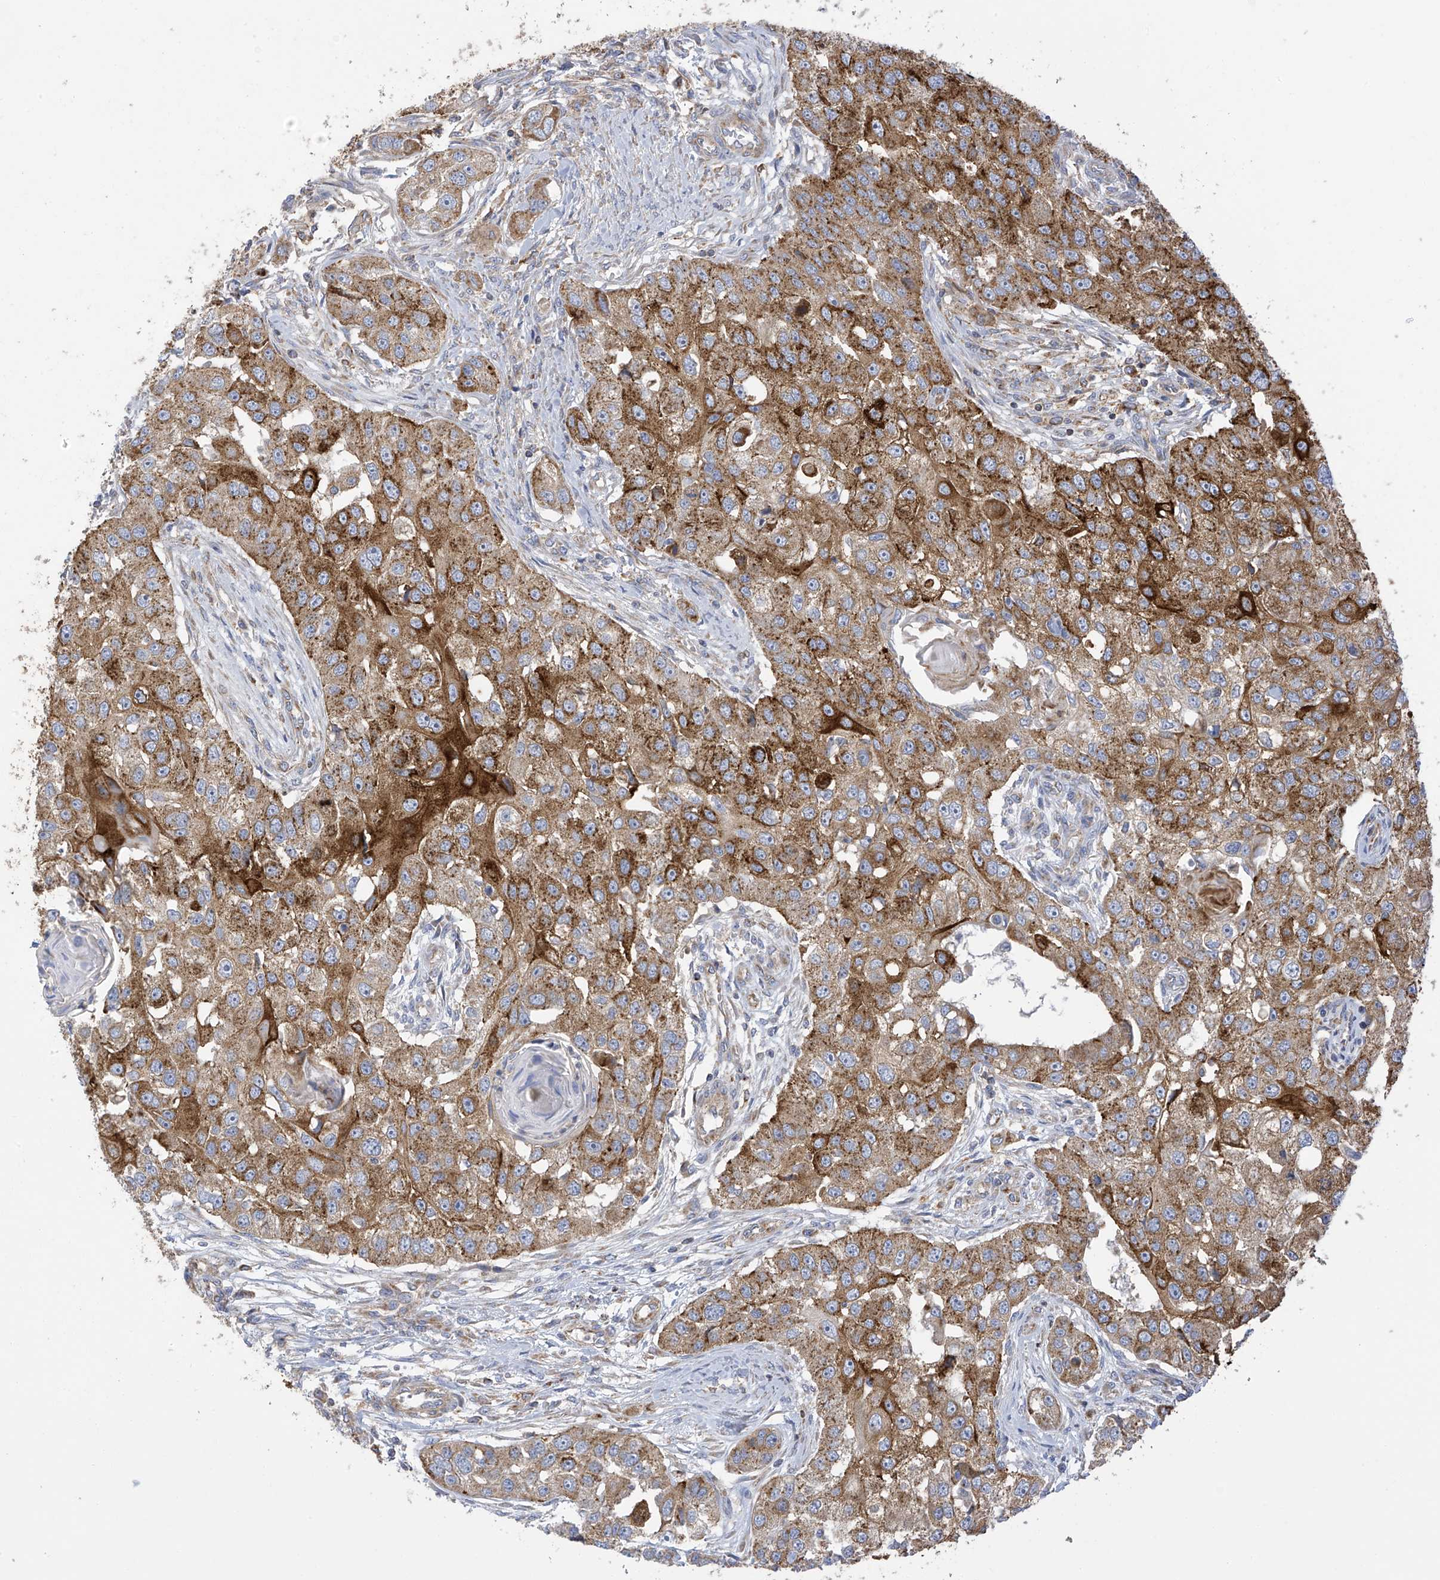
{"staining": {"intensity": "moderate", "quantity": ">75%", "location": "cytoplasmic/membranous"}, "tissue": "head and neck cancer", "cell_type": "Tumor cells", "image_type": "cancer", "snomed": [{"axis": "morphology", "description": "Normal tissue, NOS"}, {"axis": "morphology", "description": "Squamous cell carcinoma, NOS"}, {"axis": "topography", "description": "Skeletal muscle"}, {"axis": "topography", "description": "Head-Neck"}], "caption": "Approximately >75% of tumor cells in head and neck cancer (squamous cell carcinoma) demonstrate moderate cytoplasmic/membranous protein expression as visualized by brown immunohistochemical staining.", "gene": "ITM2B", "patient": {"sex": "male", "age": 51}}